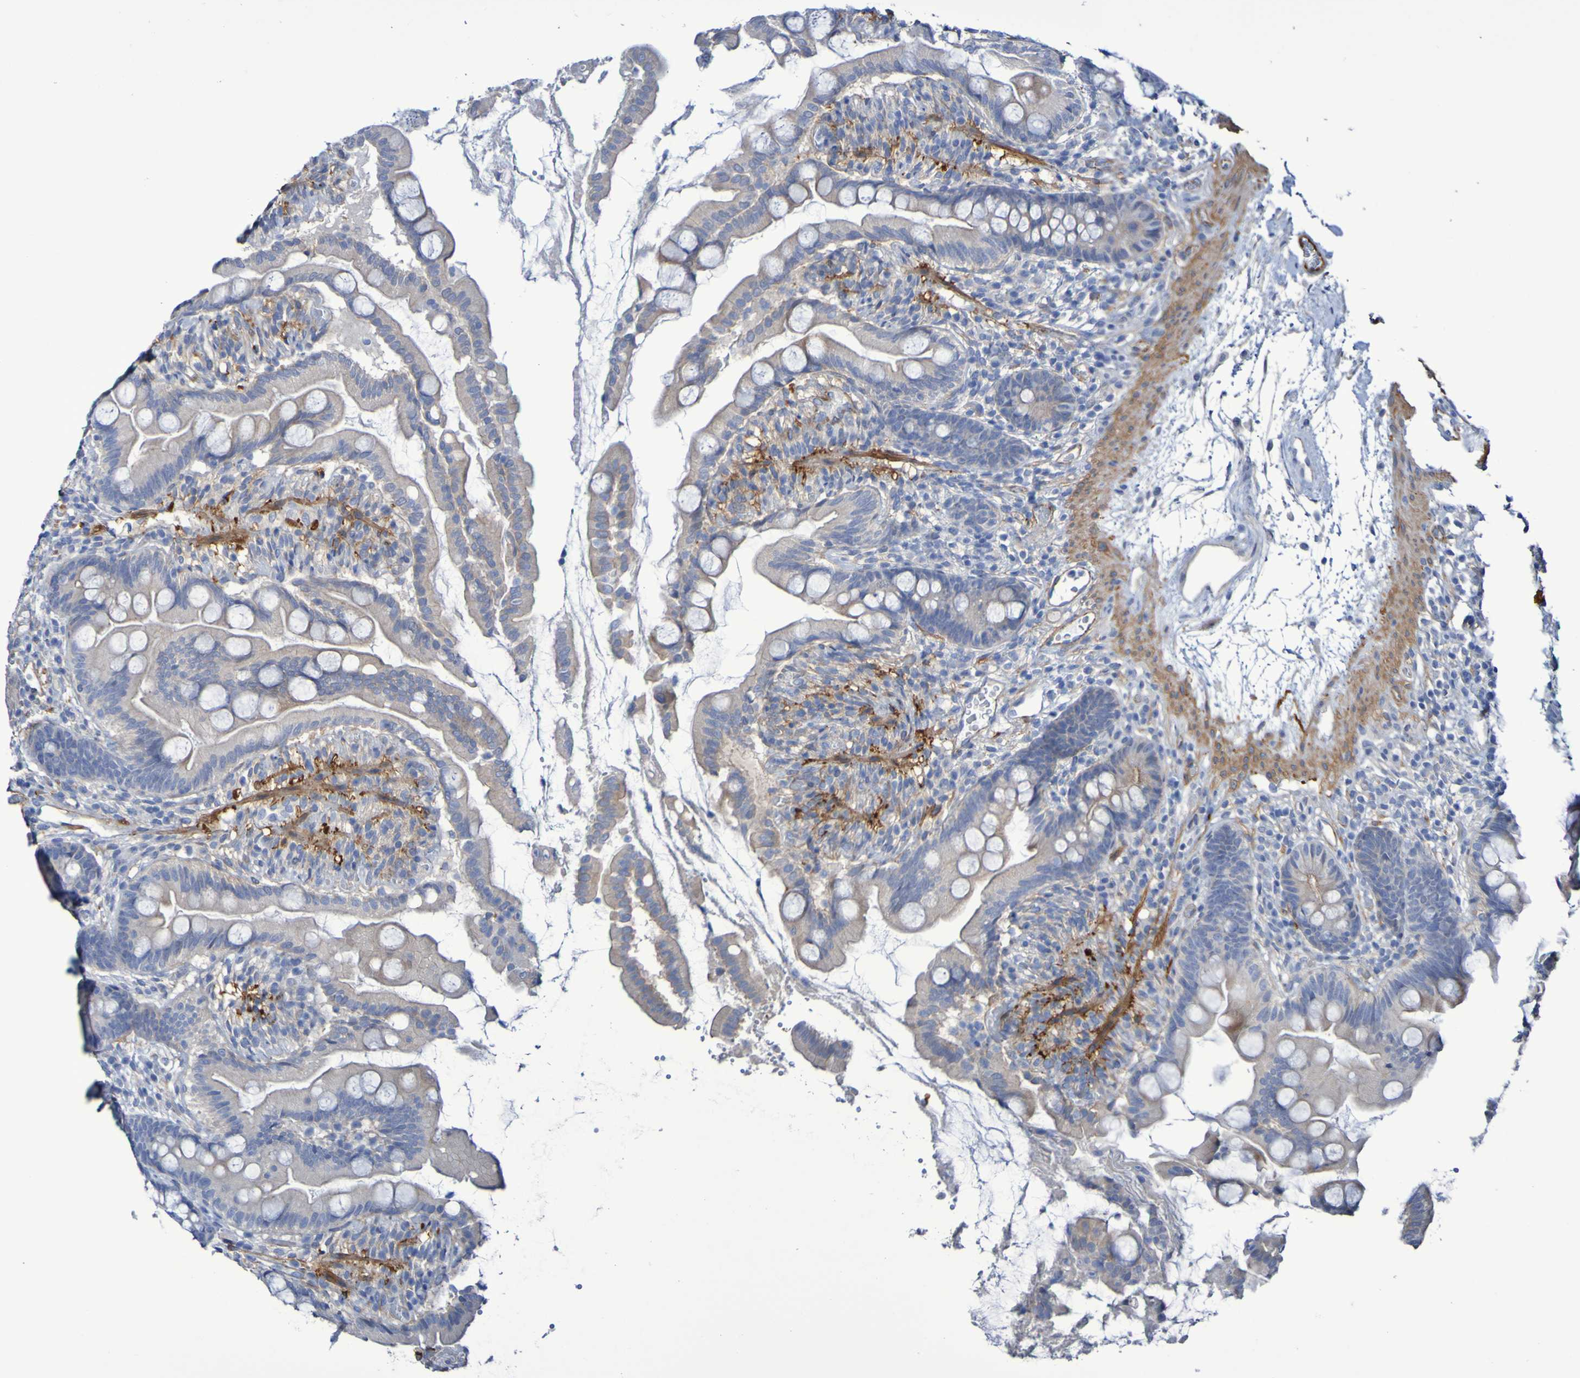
{"staining": {"intensity": "weak", "quantity": "25%-75%", "location": "cytoplasmic/membranous"}, "tissue": "small intestine", "cell_type": "Glandular cells", "image_type": "normal", "snomed": [{"axis": "morphology", "description": "Normal tissue, NOS"}, {"axis": "topography", "description": "Small intestine"}], "caption": "DAB (3,3'-diaminobenzidine) immunohistochemical staining of benign small intestine reveals weak cytoplasmic/membranous protein expression in approximately 25%-75% of glandular cells.", "gene": "LPP", "patient": {"sex": "female", "age": 56}}